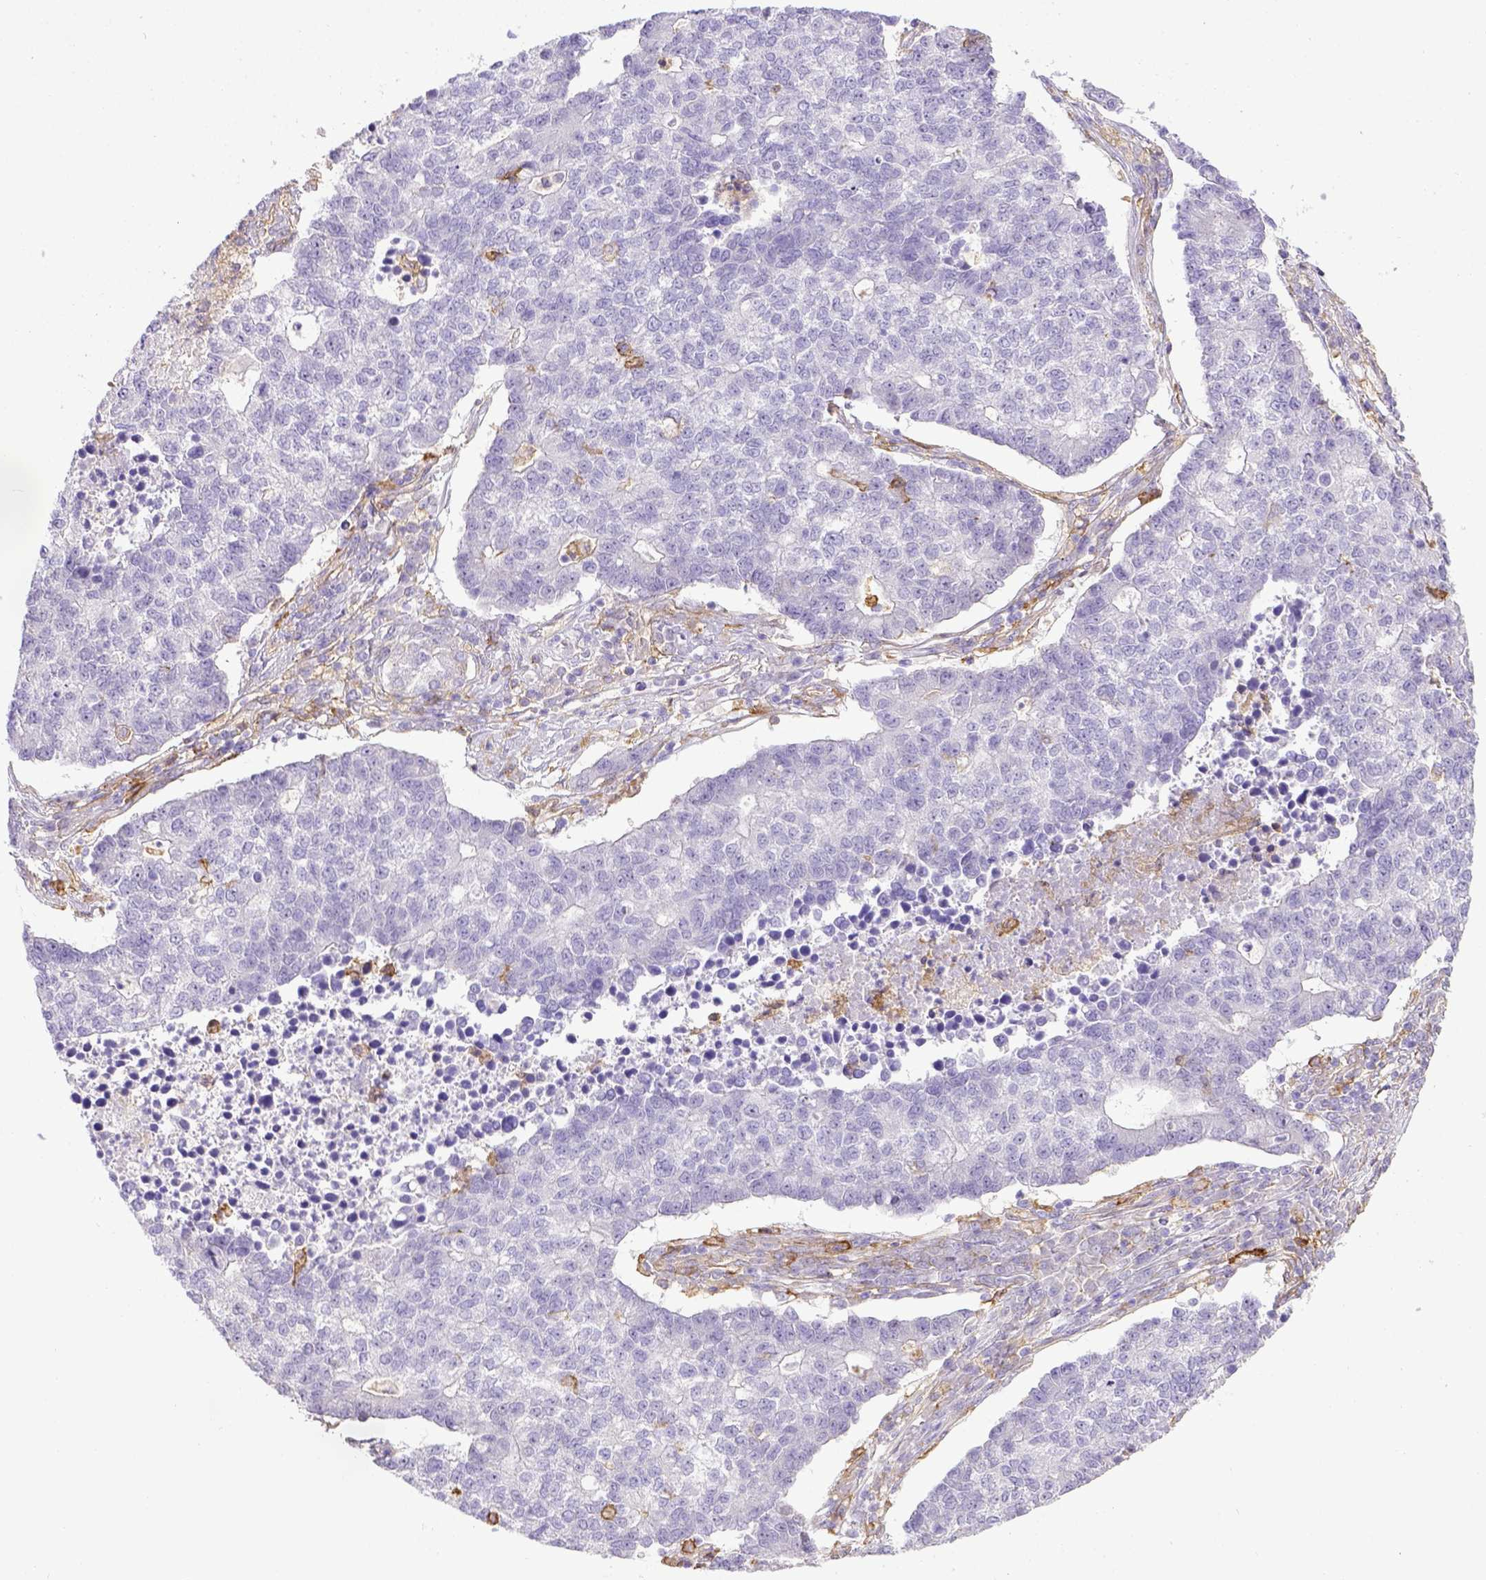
{"staining": {"intensity": "negative", "quantity": "none", "location": "none"}, "tissue": "lung cancer", "cell_type": "Tumor cells", "image_type": "cancer", "snomed": [{"axis": "morphology", "description": "Adenocarcinoma, NOS"}, {"axis": "topography", "description": "Lung"}], "caption": "This image is of lung cancer (adenocarcinoma) stained with IHC to label a protein in brown with the nuclei are counter-stained blue. There is no staining in tumor cells.", "gene": "CD40", "patient": {"sex": "male", "age": 57}}